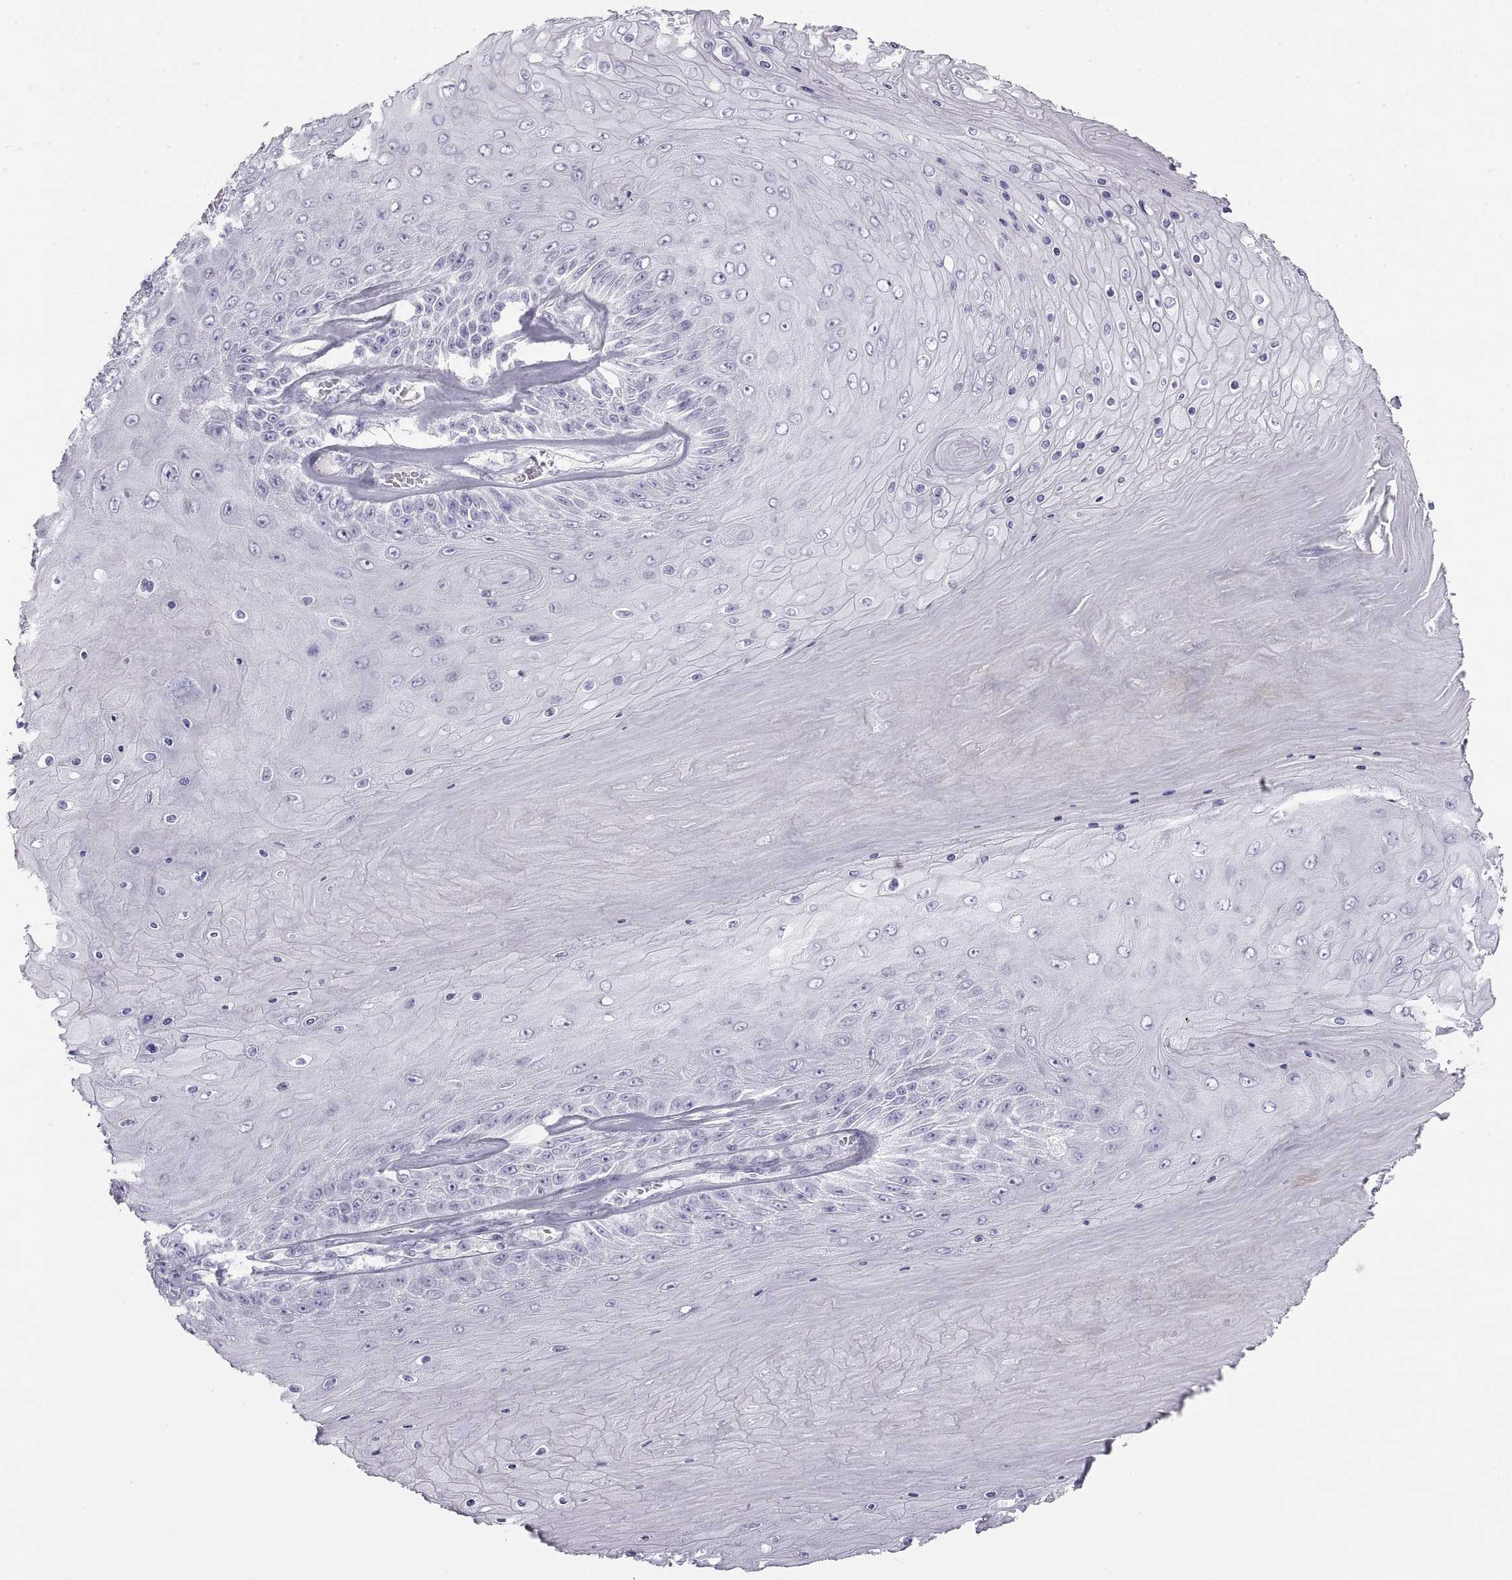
{"staining": {"intensity": "negative", "quantity": "none", "location": "none"}, "tissue": "skin cancer", "cell_type": "Tumor cells", "image_type": "cancer", "snomed": [{"axis": "morphology", "description": "Squamous cell carcinoma, NOS"}, {"axis": "topography", "description": "Skin"}], "caption": "Immunohistochemistry photomicrograph of skin squamous cell carcinoma stained for a protein (brown), which reveals no expression in tumor cells. (Brightfield microscopy of DAB IHC at high magnification).", "gene": "SEMG1", "patient": {"sex": "male", "age": 62}}